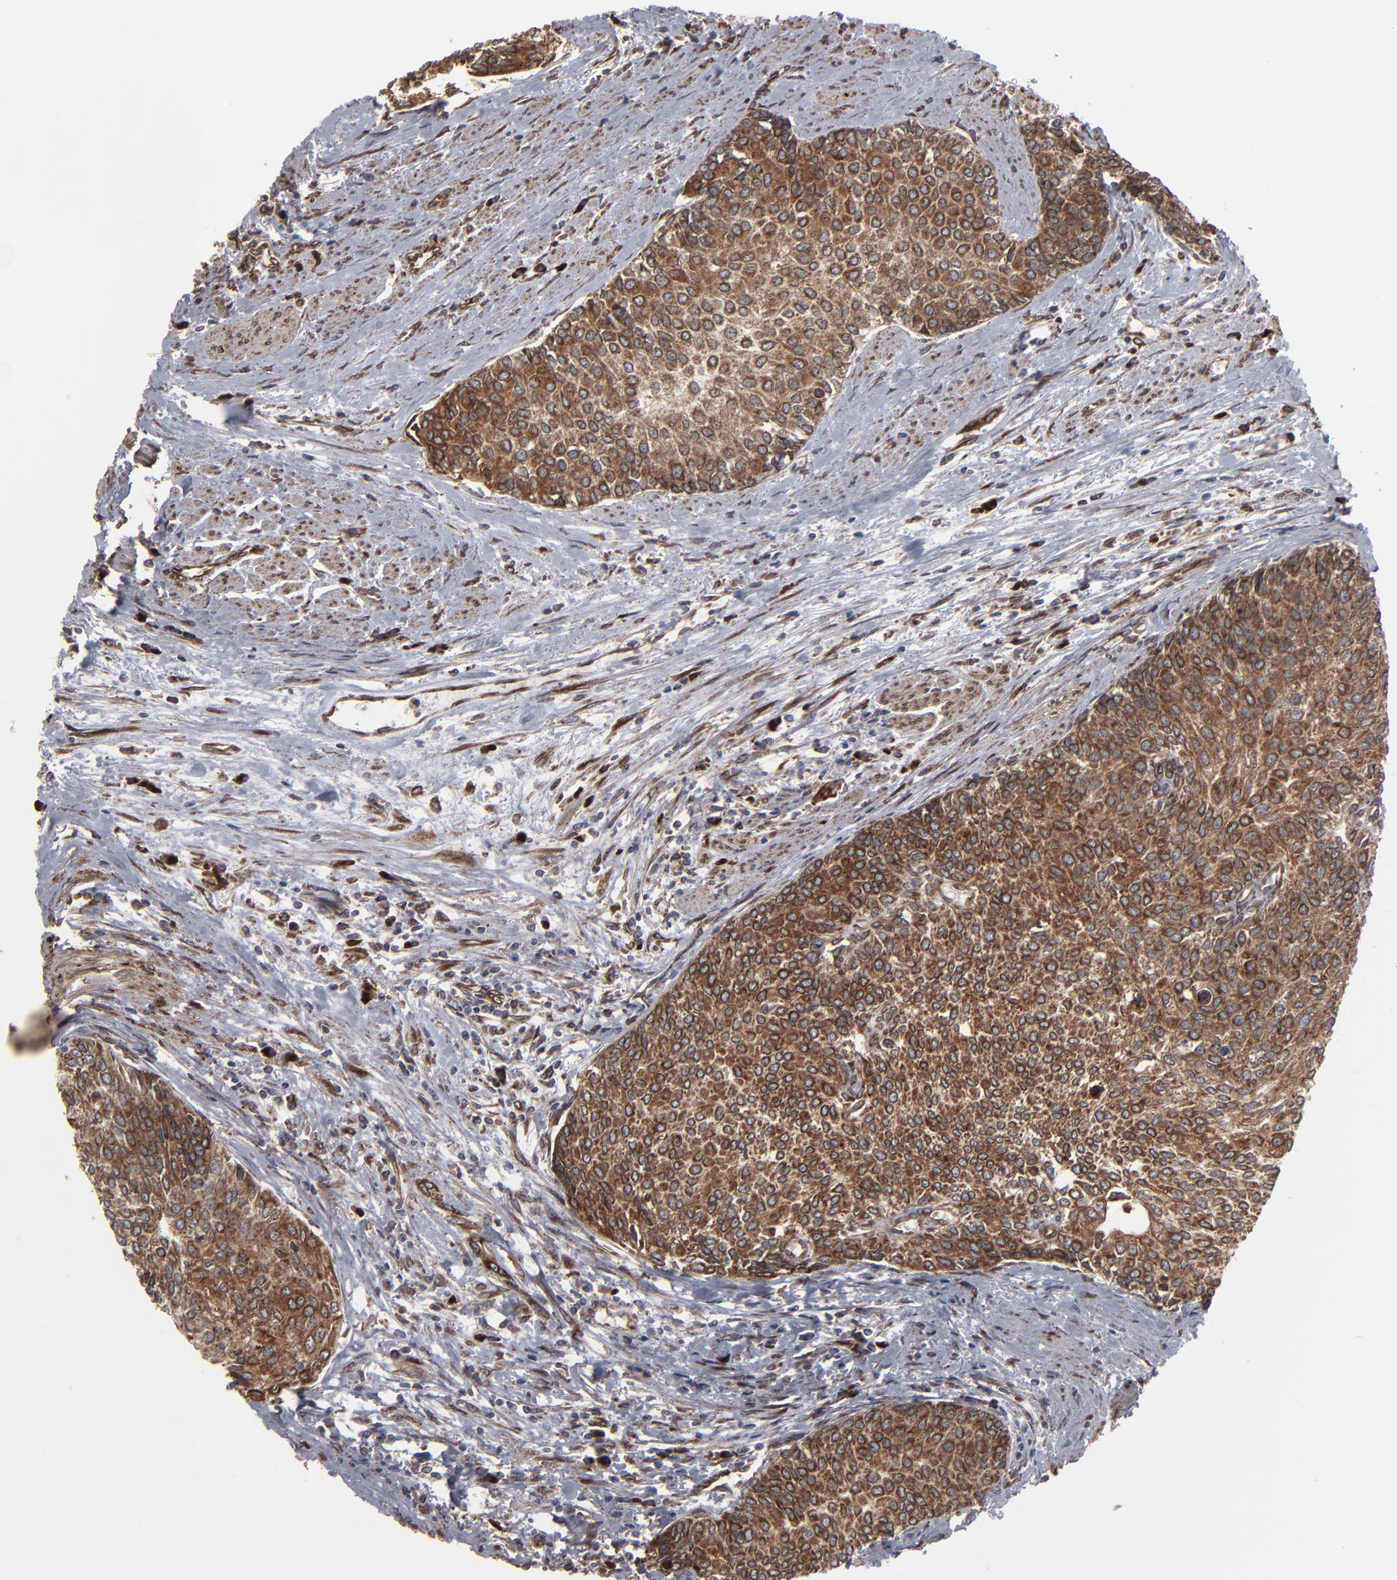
{"staining": {"intensity": "moderate", "quantity": ">75%", "location": "cytoplasmic/membranous"}, "tissue": "urothelial cancer", "cell_type": "Tumor cells", "image_type": "cancer", "snomed": [{"axis": "morphology", "description": "Urothelial carcinoma, Low grade"}, {"axis": "topography", "description": "Urinary bladder"}], "caption": "Immunohistochemistry (DAB) staining of low-grade urothelial carcinoma exhibits moderate cytoplasmic/membranous protein positivity in approximately >75% of tumor cells.", "gene": "CNIH1", "patient": {"sex": "female", "age": 73}}